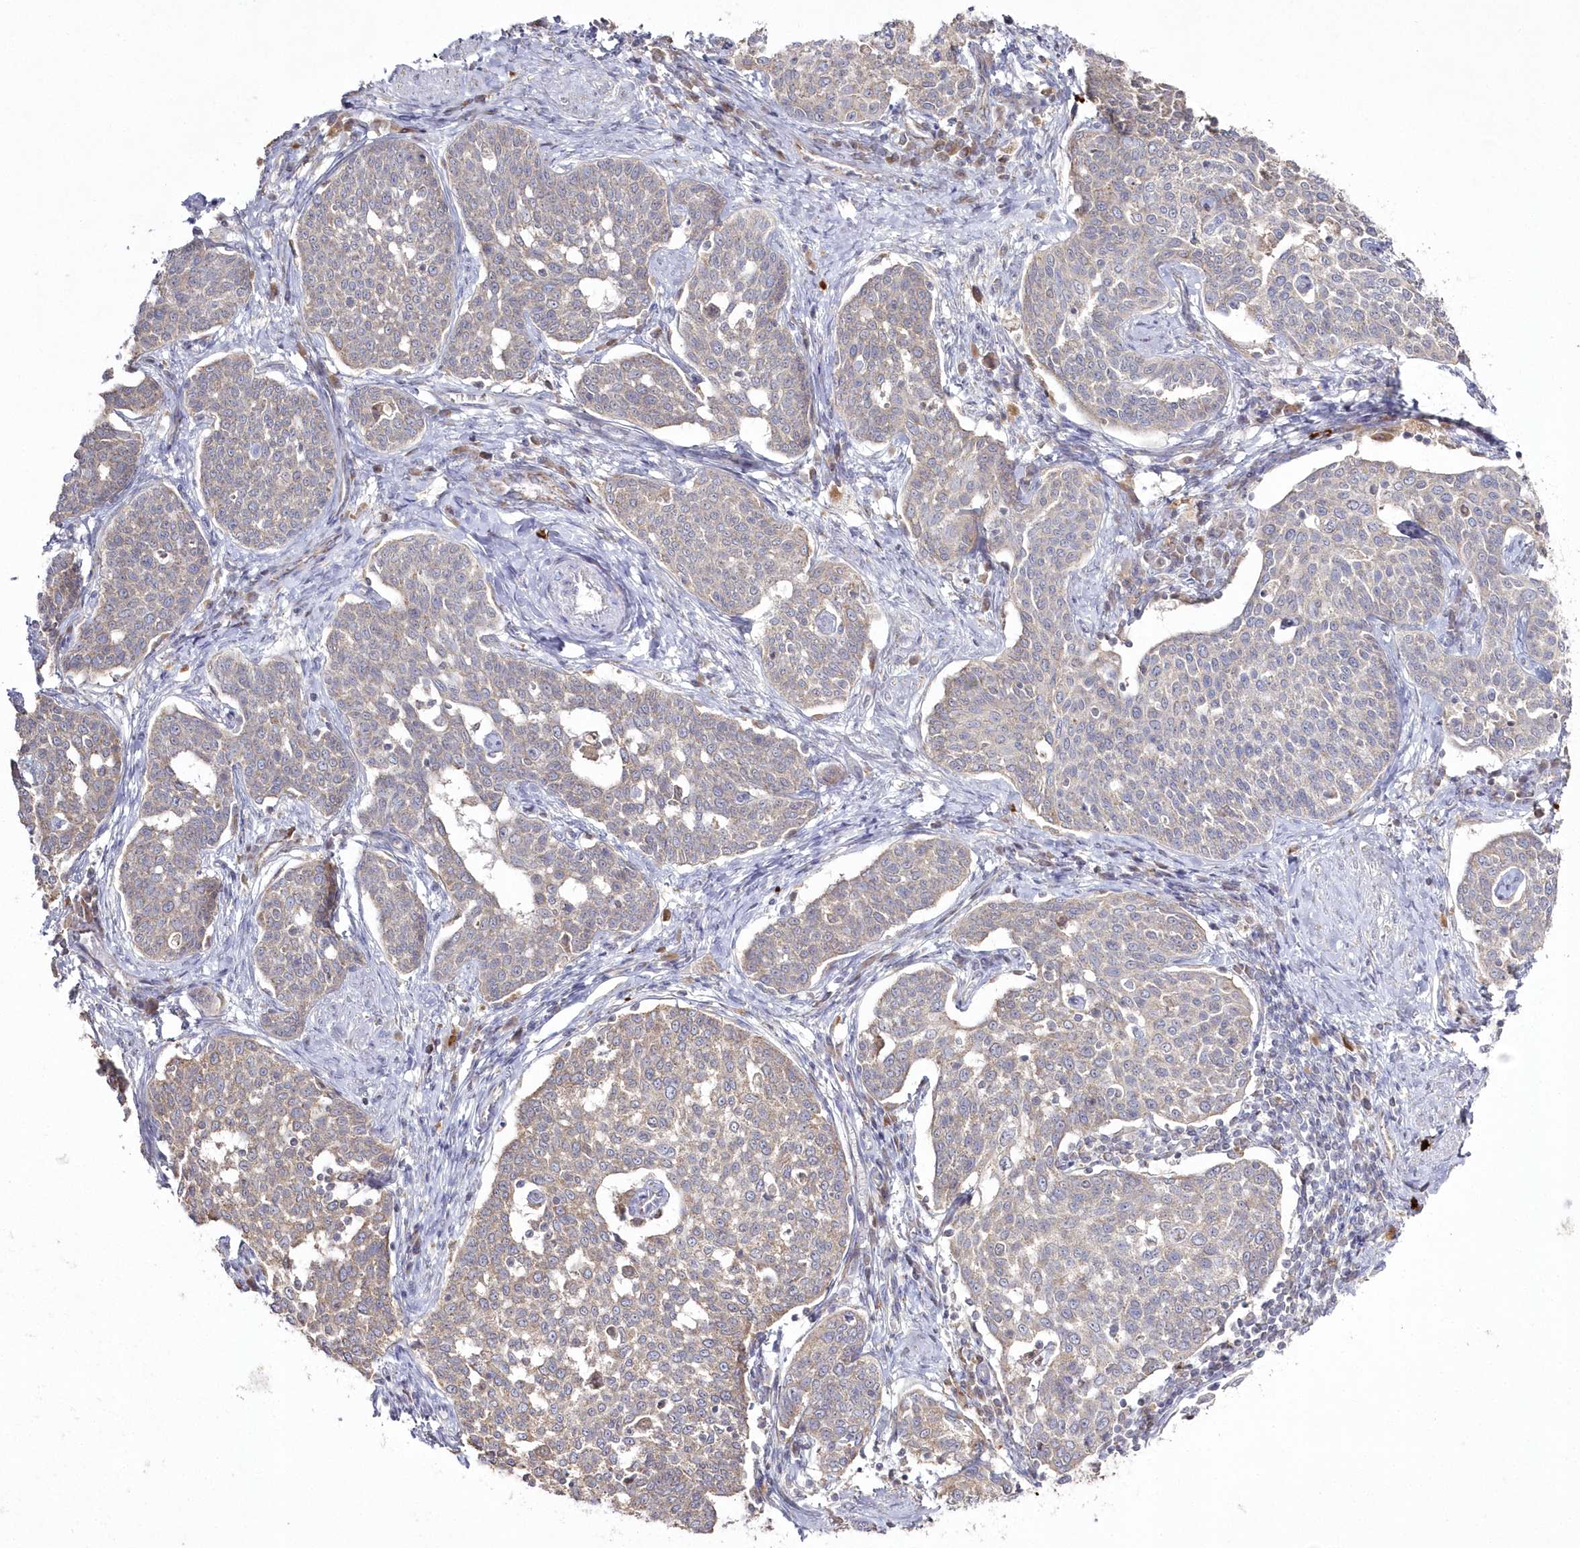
{"staining": {"intensity": "weak", "quantity": "<25%", "location": "cytoplasmic/membranous"}, "tissue": "cervical cancer", "cell_type": "Tumor cells", "image_type": "cancer", "snomed": [{"axis": "morphology", "description": "Squamous cell carcinoma, NOS"}, {"axis": "topography", "description": "Cervix"}], "caption": "This is a micrograph of IHC staining of cervical cancer (squamous cell carcinoma), which shows no positivity in tumor cells.", "gene": "ARSB", "patient": {"sex": "female", "age": 34}}